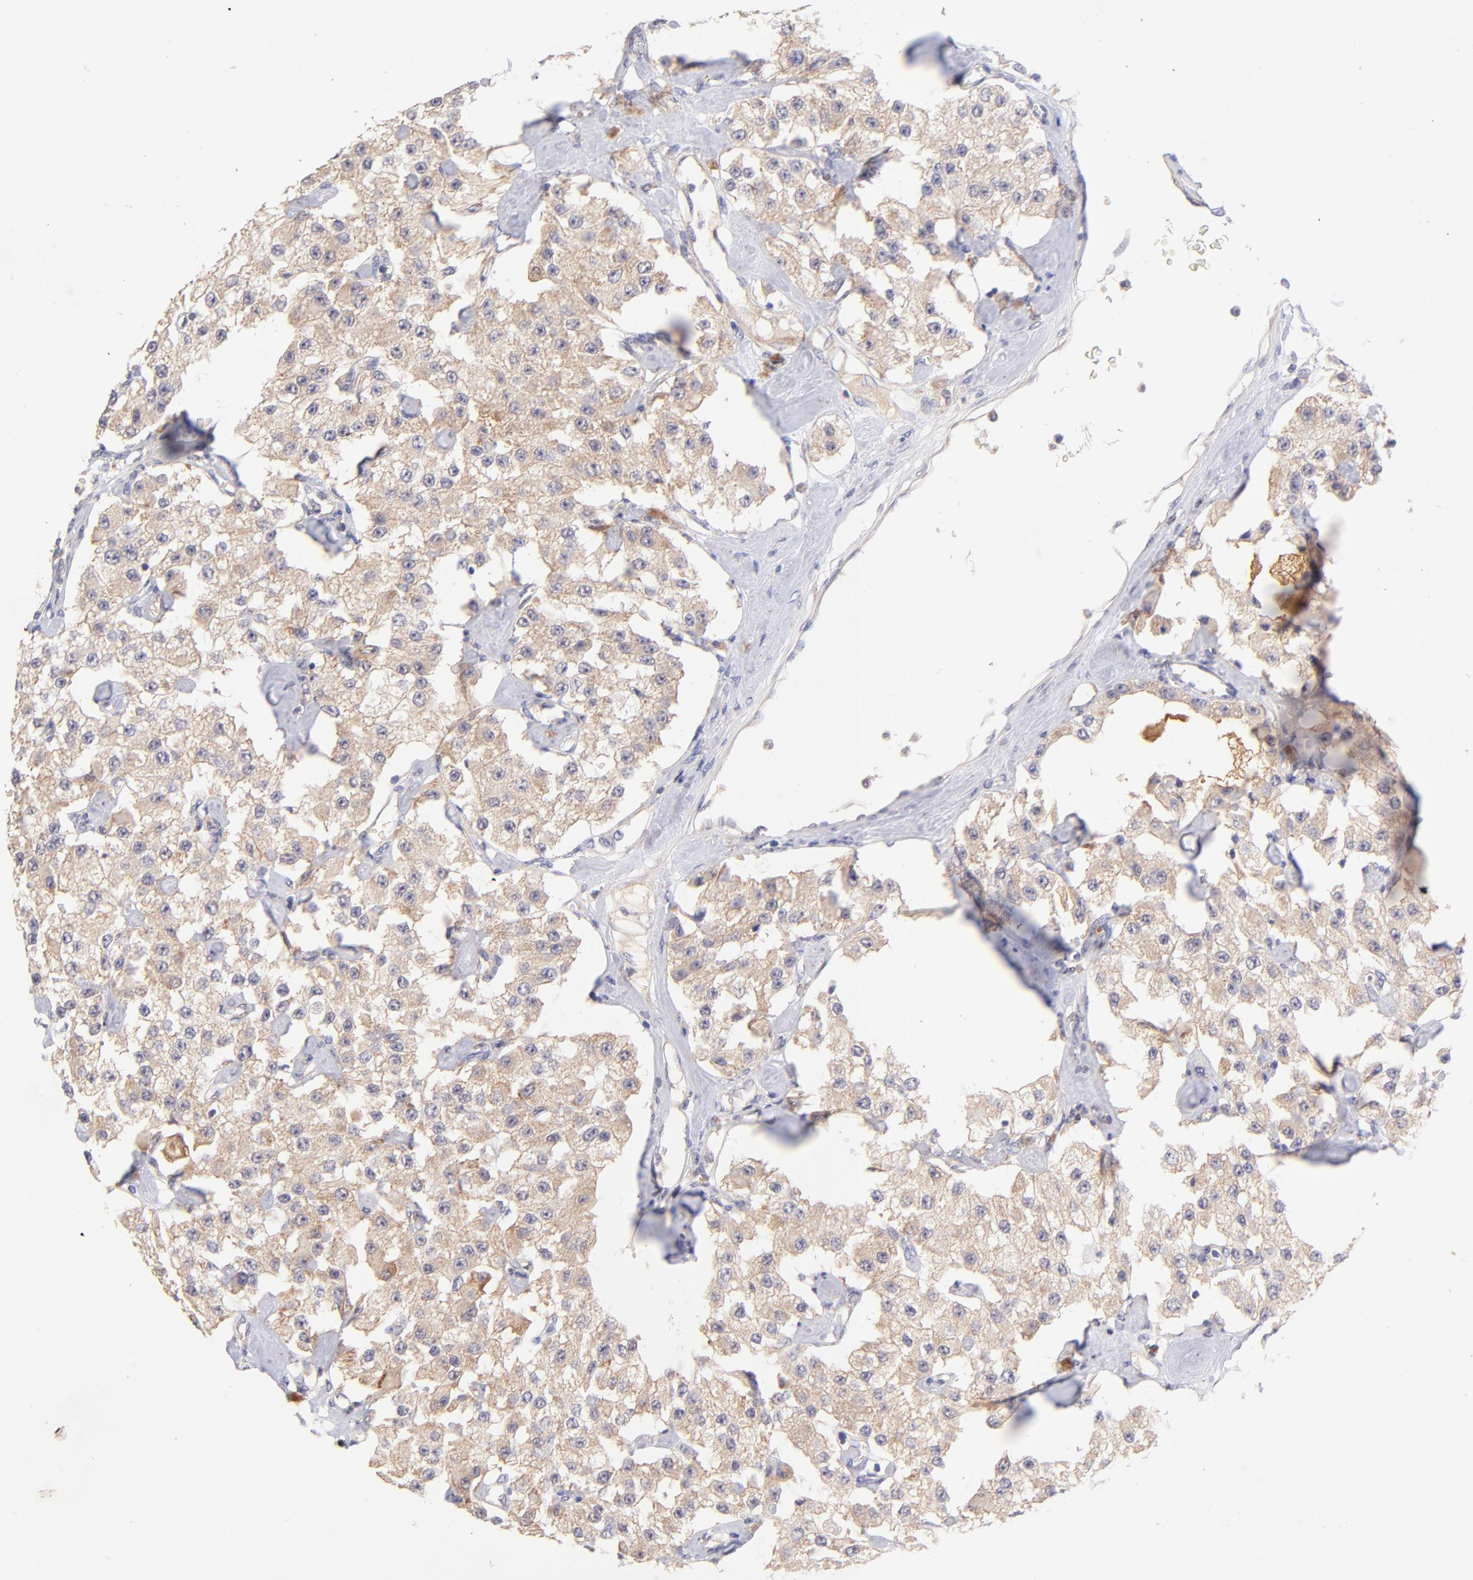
{"staining": {"intensity": "moderate", "quantity": ">75%", "location": "cytoplasmic/membranous"}, "tissue": "carcinoid", "cell_type": "Tumor cells", "image_type": "cancer", "snomed": [{"axis": "morphology", "description": "Carcinoid, malignant, NOS"}, {"axis": "topography", "description": "Pancreas"}], "caption": "Protein expression analysis of human carcinoid reveals moderate cytoplasmic/membranous staining in about >75% of tumor cells. (DAB IHC with brightfield microscopy, high magnification).", "gene": "RPL11", "patient": {"sex": "male", "age": 41}}